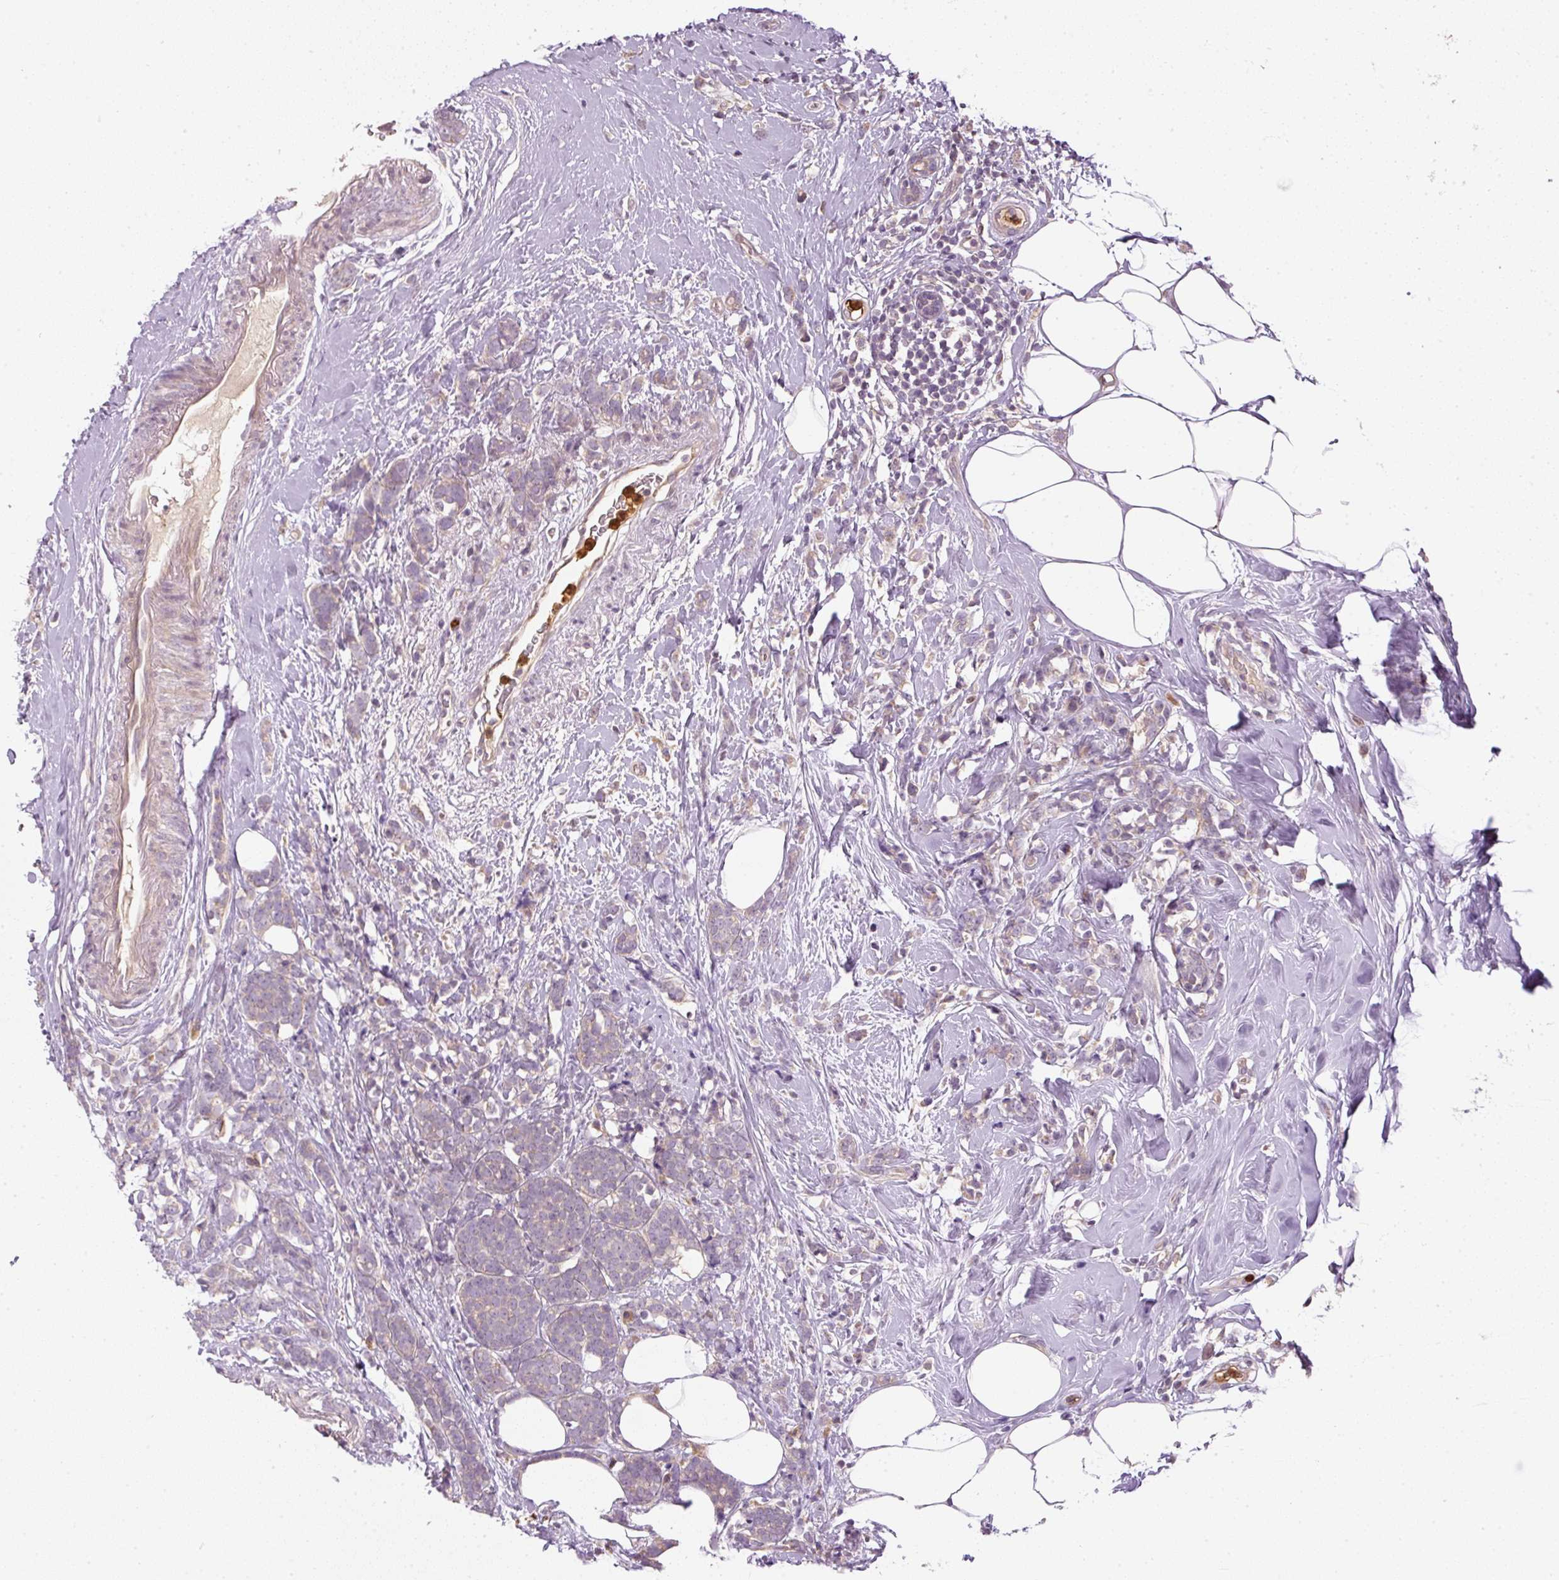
{"staining": {"intensity": "negative", "quantity": "none", "location": "none"}, "tissue": "breast cancer", "cell_type": "Tumor cells", "image_type": "cancer", "snomed": [{"axis": "morphology", "description": "Lobular carcinoma"}, {"axis": "topography", "description": "Breast"}], "caption": "Immunohistochemical staining of breast cancer reveals no significant expression in tumor cells.", "gene": "CTTNBP2", "patient": {"sex": "female", "age": 58}}